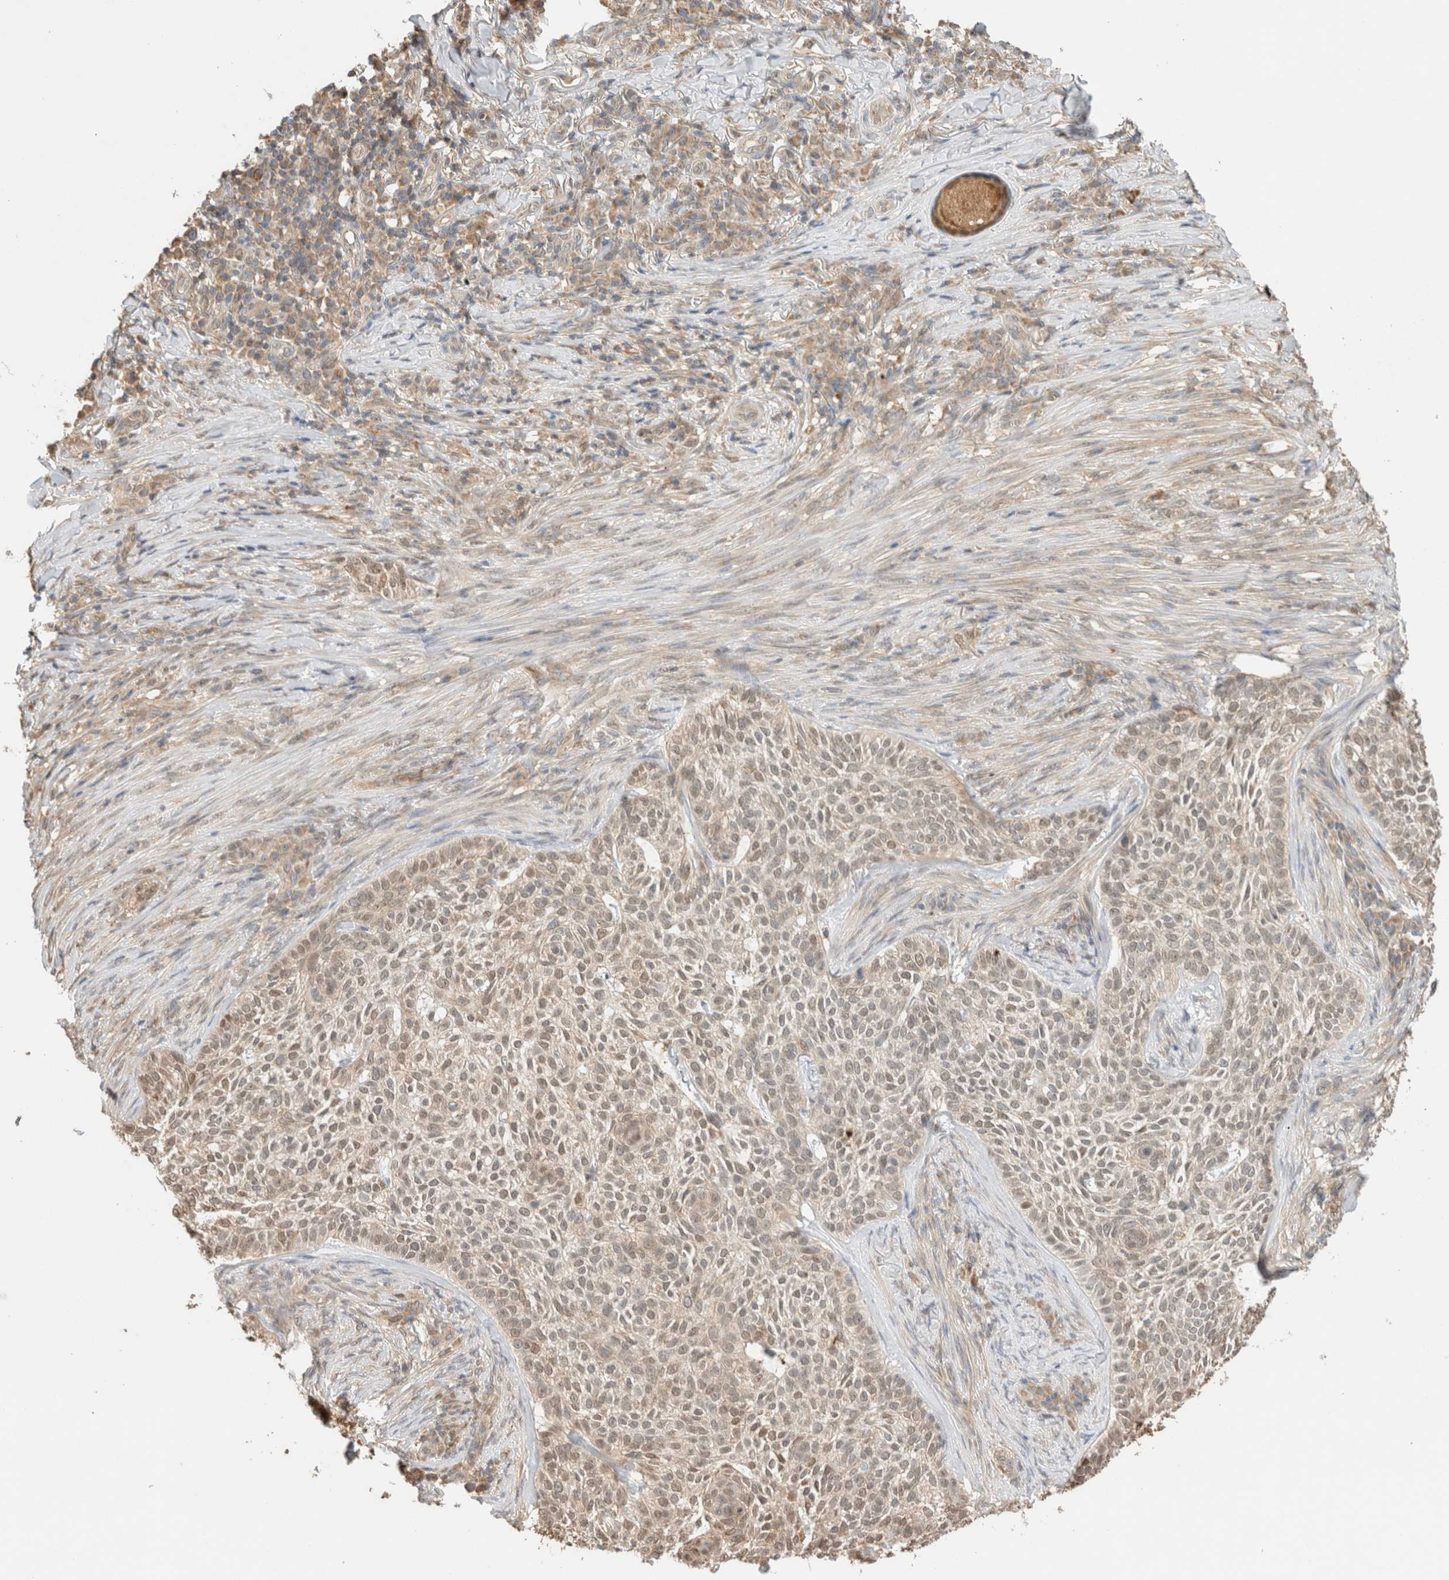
{"staining": {"intensity": "weak", "quantity": ">75%", "location": "nuclear"}, "tissue": "skin cancer", "cell_type": "Tumor cells", "image_type": "cancer", "snomed": [{"axis": "morphology", "description": "Basal cell carcinoma"}, {"axis": "topography", "description": "Skin"}], "caption": "About >75% of tumor cells in skin cancer reveal weak nuclear protein expression as visualized by brown immunohistochemical staining.", "gene": "CA13", "patient": {"sex": "female", "age": 64}}